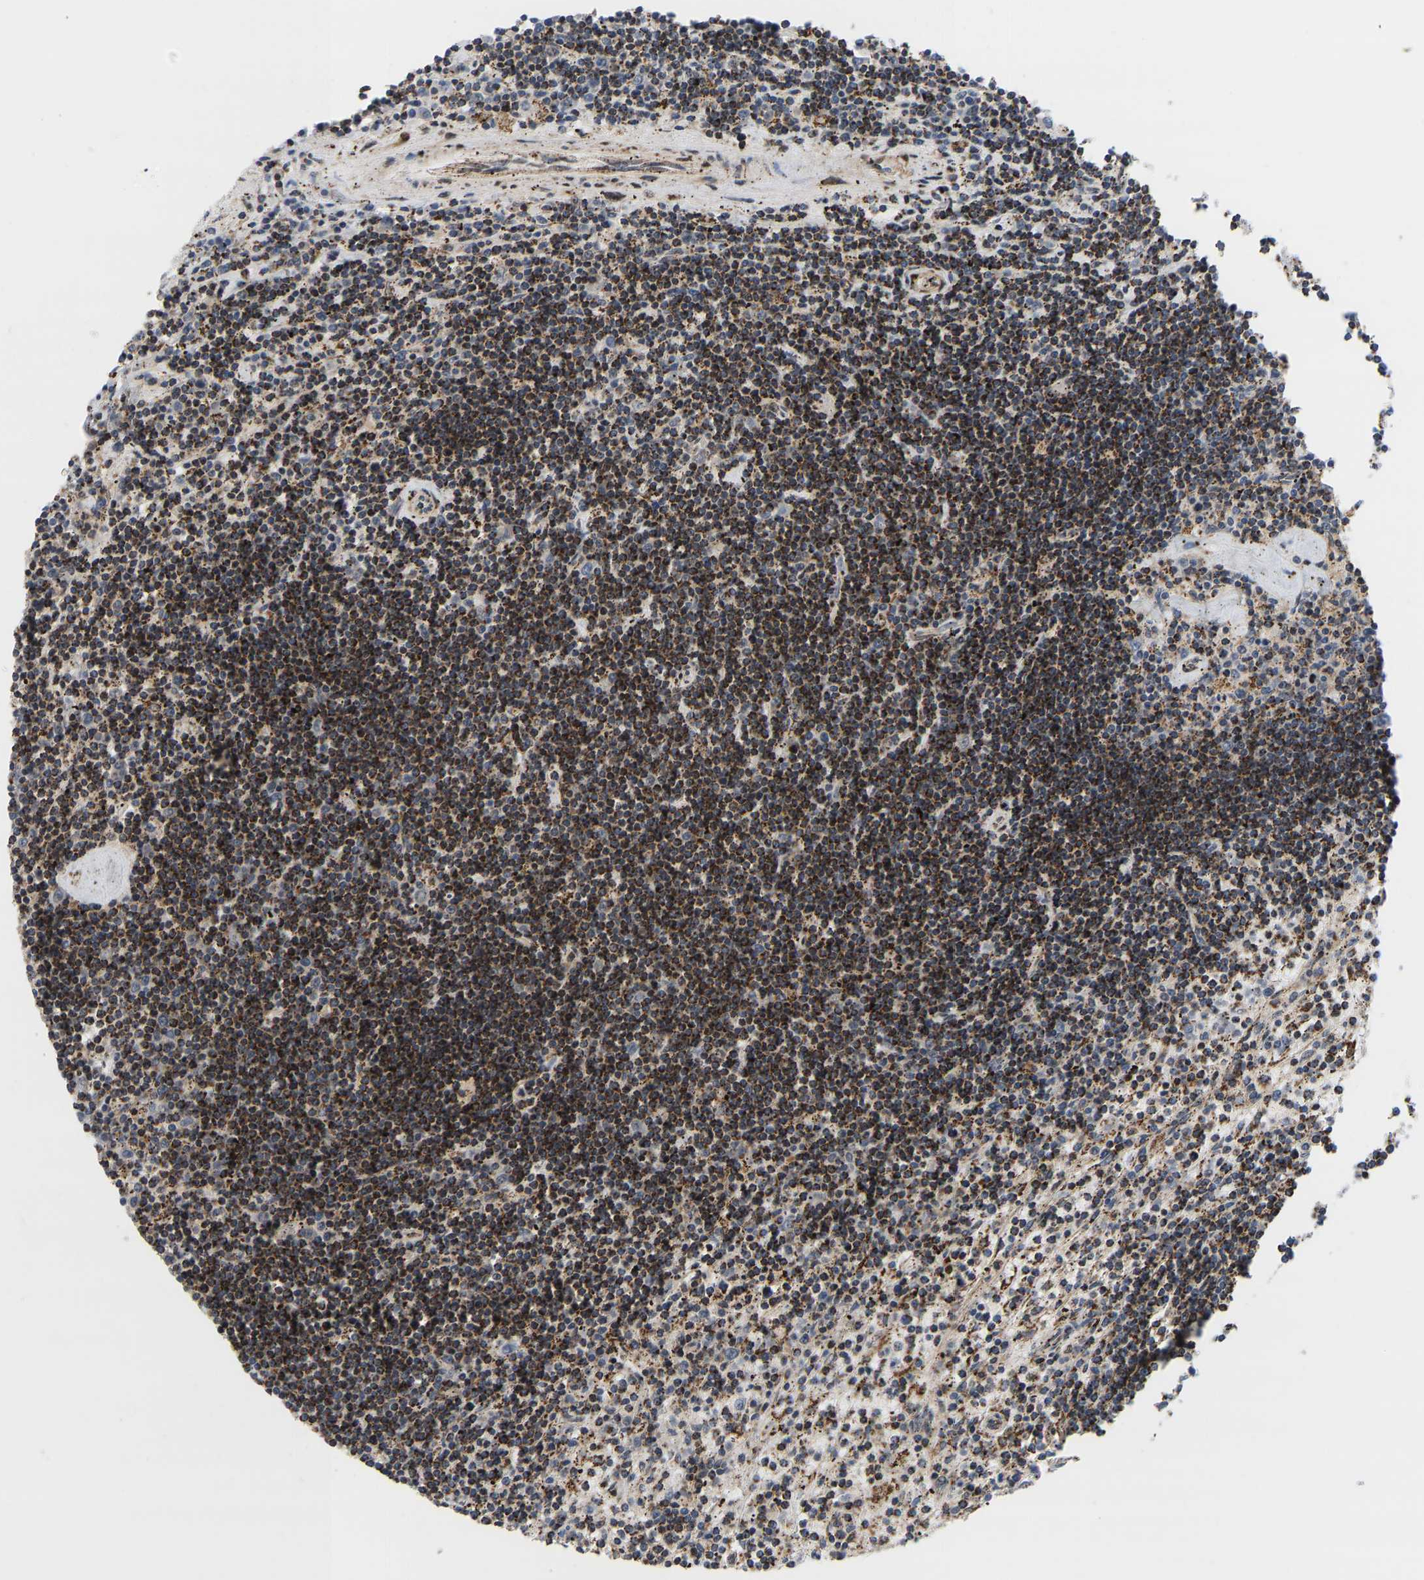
{"staining": {"intensity": "strong", "quantity": ">75%", "location": "cytoplasmic/membranous"}, "tissue": "lymphoma", "cell_type": "Tumor cells", "image_type": "cancer", "snomed": [{"axis": "morphology", "description": "Malignant lymphoma, non-Hodgkin's type, Low grade"}, {"axis": "topography", "description": "Spleen"}], "caption": "A brown stain highlights strong cytoplasmic/membranous positivity of a protein in malignant lymphoma, non-Hodgkin's type (low-grade) tumor cells.", "gene": "GPSM2", "patient": {"sex": "male", "age": 76}}